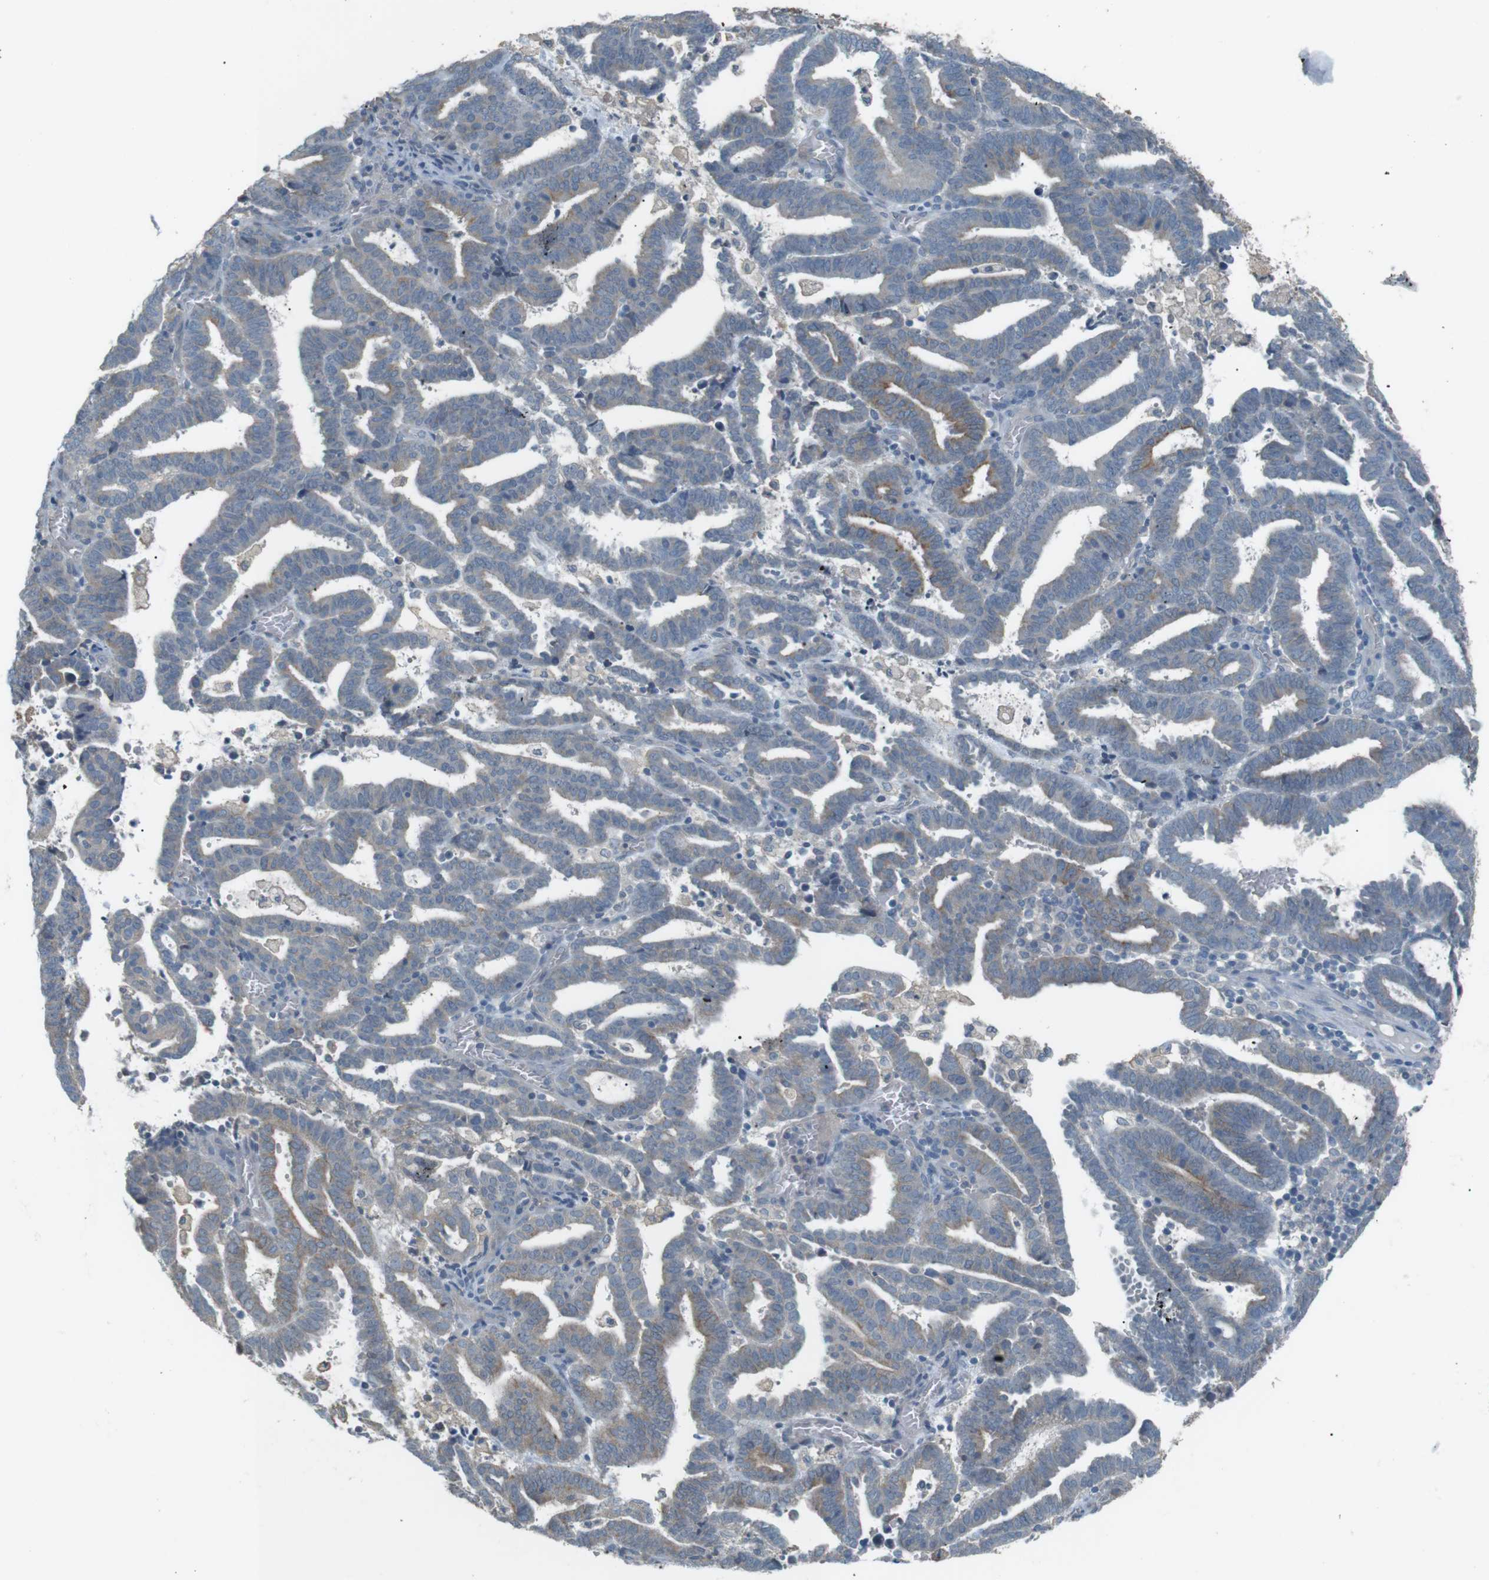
{"staining": {"intensity": "weak", "quantity": ">75%", "location": "cytoplasmic/membranous"}, "tissue": "endometrial cancer", "cell_type": "Tumor cells", "image_type": "cancer", "snomed": [{"axis": "morphology", "description": "Adenocarcinoma, NOS"}, {"axis": "topography", "description": "Uterus"}], "caption": "This is a micrograph of IHC staining of endometrial adenocarcinoma, which shows weak positivity in the cytoplasmic/membranous of tumor cells.", "gene": "RTN3", "patient": {"sex": "female", "age": 83}}